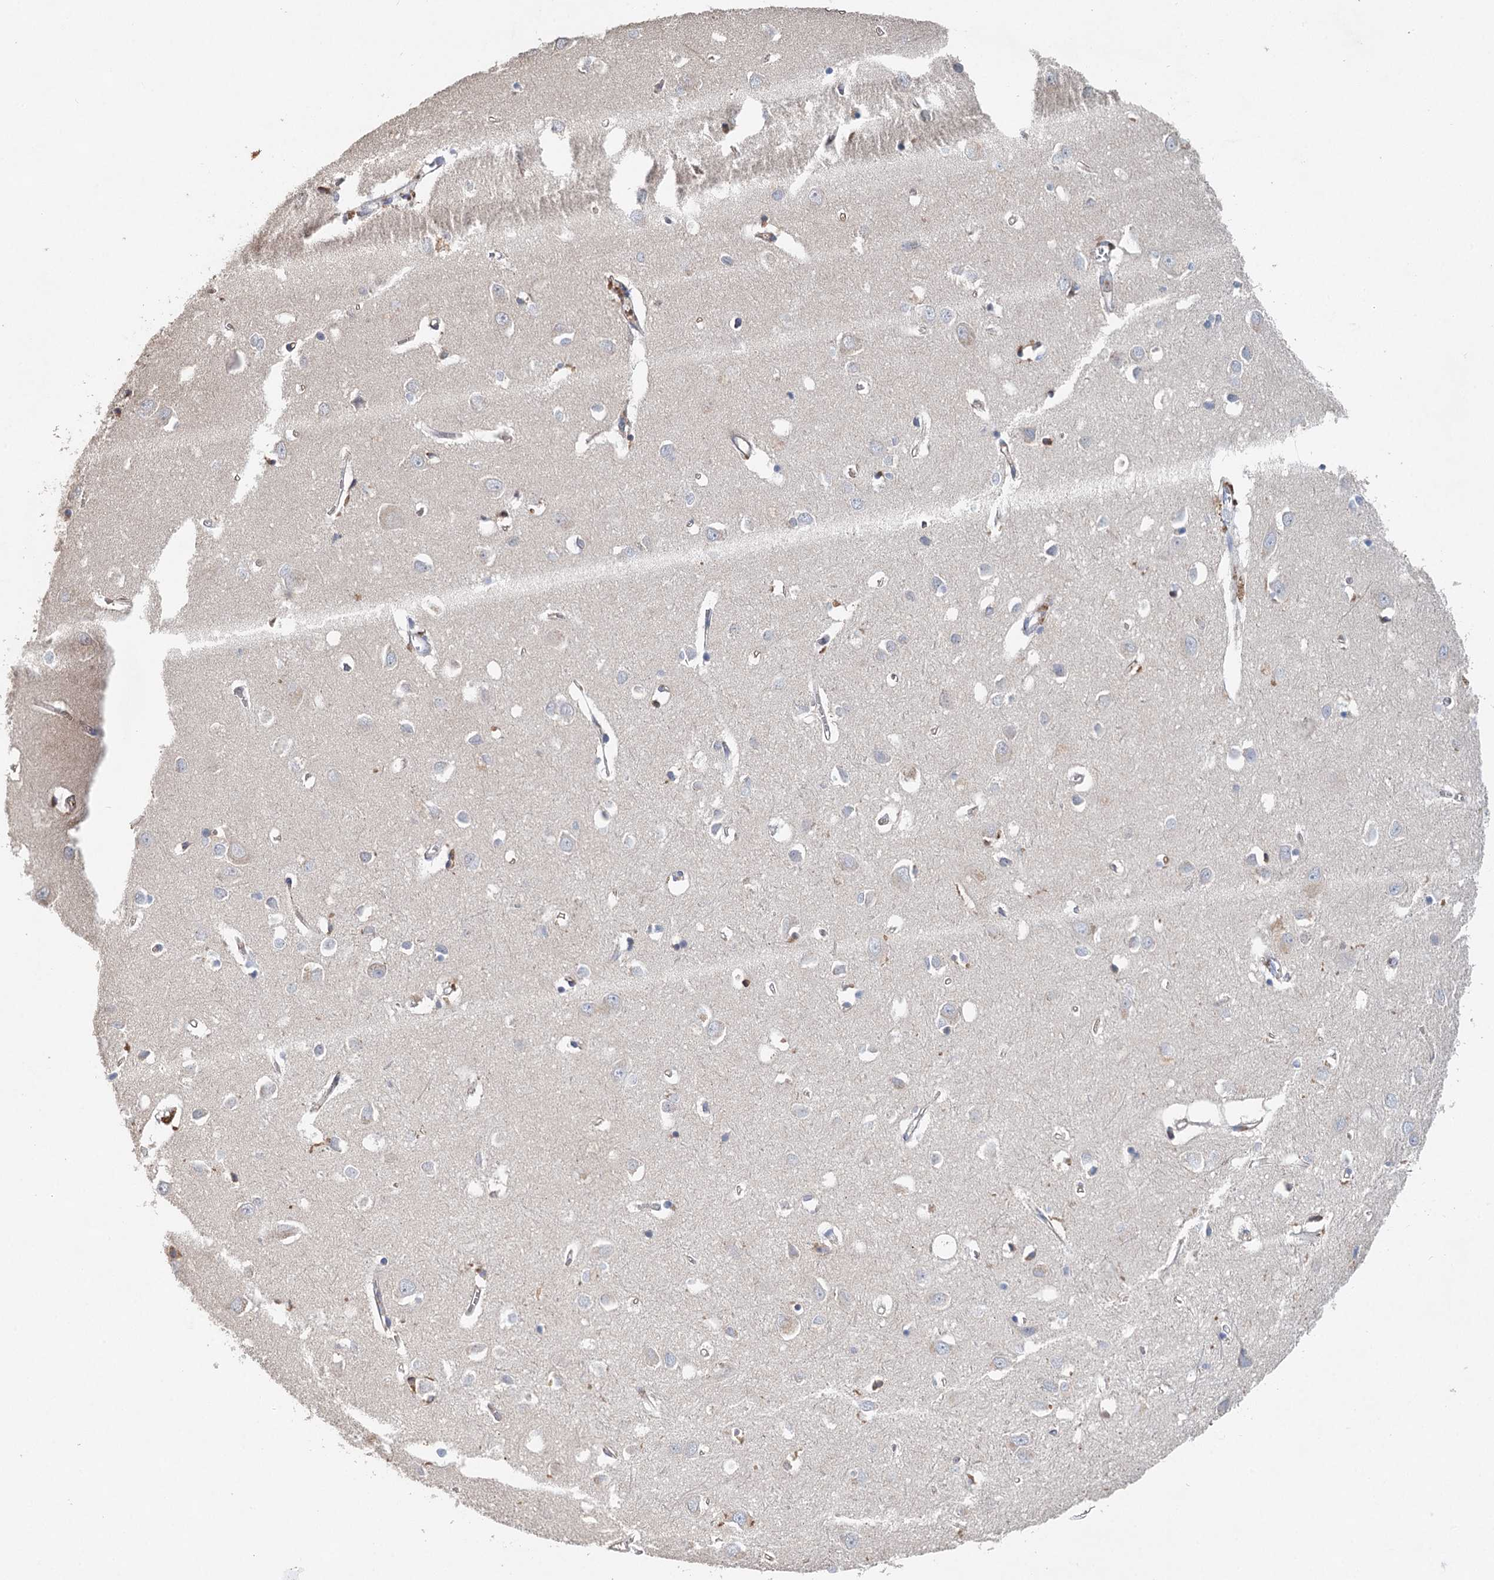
{"staining": {"intensity": "negative", "quantity": "none", "location": "none"}, "tissue": "cerebral cortex", "cell_type": "Endothelial cells", "image_type": "normal", "snomed": [{"axis": "morphology", "description": "Normal tissue, NOS"}, {"axis": "topography", "description": "Cerebral cortex"}], "caption": "Immunohistochemistry (IHC) micrograph of unremarkable human cerebral cortex stained for a protein (brown), which reveals no expression in endothelial cells. Brightfield microscopy of immunohistochemistry (IHC) stained with DAB (3,3'-diaminobenzidine) (brown) and hematoxylin (blue), captured at high magnification.", "gene": "MYL6B", "patient": {"sex": "female", "age": 64}}